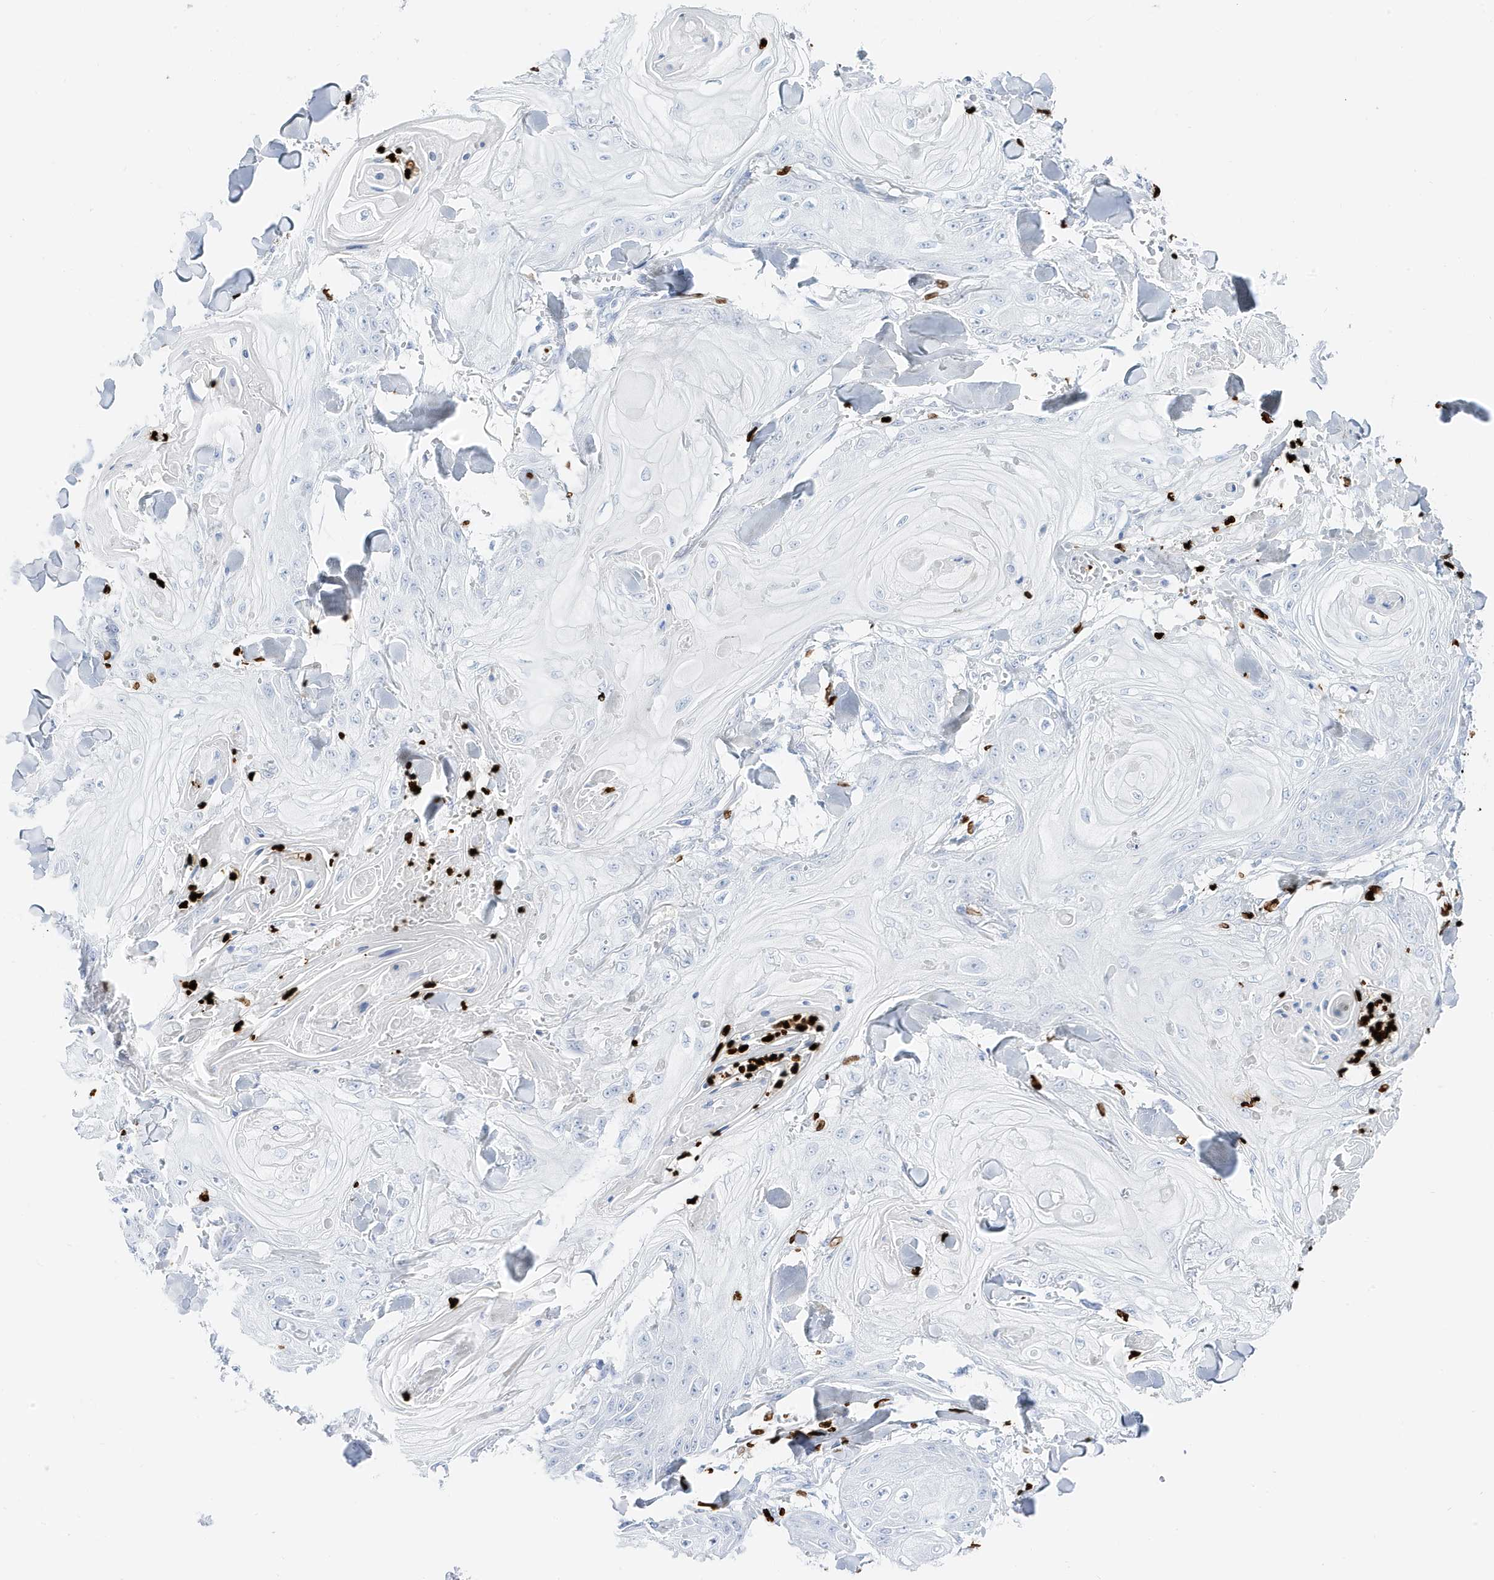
{"staining": {"intensity": "negative", "quantity": "none", "location": "none"}, "tissue": "skin cancer", "cell_type": "Tumor cells", "image_type": "cancer", "snomed": [{"axis": "morphology", "description": "Squamous cell carcinoma, NOS"}, {"axis": "topography", "description": "Skin"}], "caption": "Skin cancer stained for a protein using immunohistochemistry exhibits no positivity tumor cells.", "gene": "MNDA", "patient": {"sex": "male", "age": 74}}